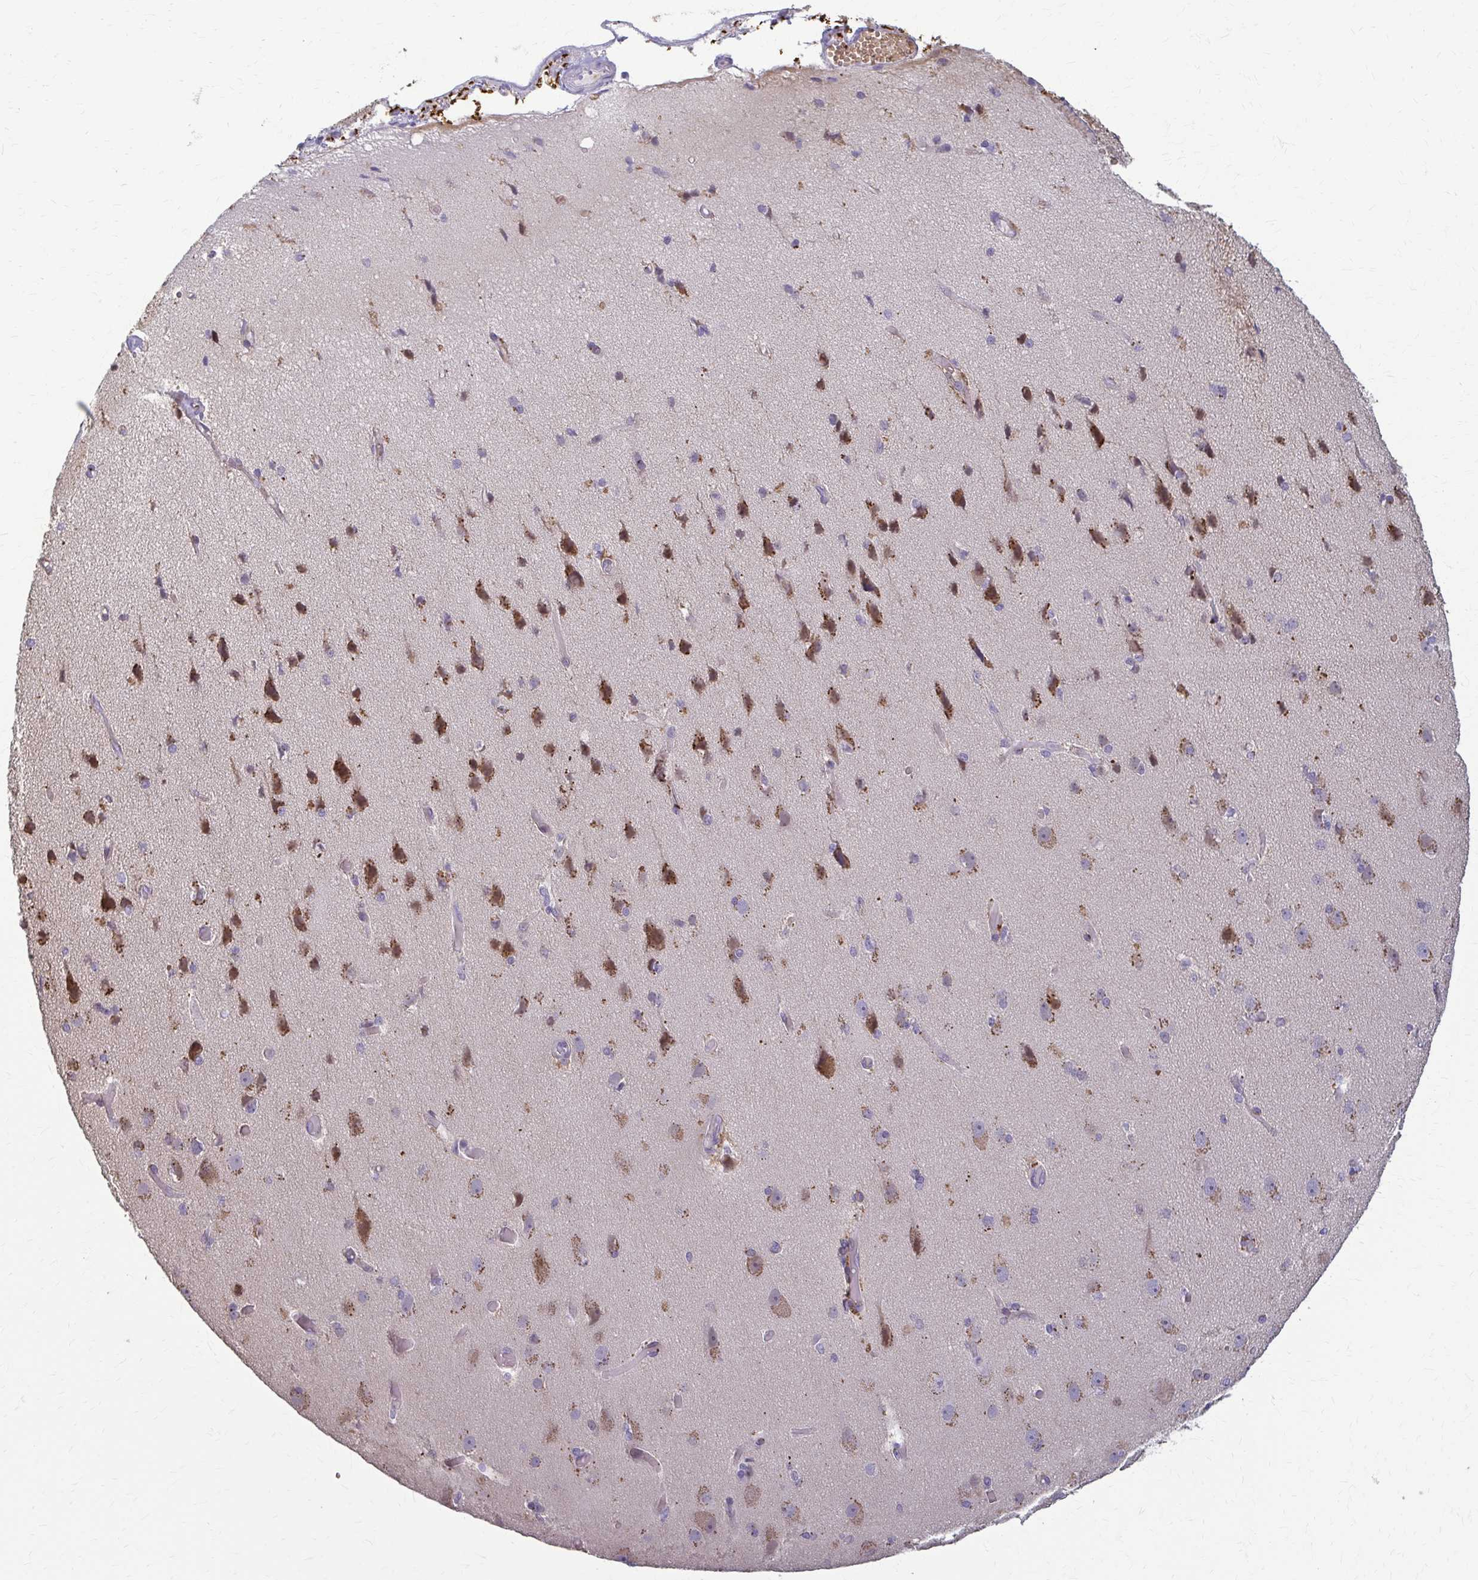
{"staining": {"intensity": "negative", "quantity": "none", "location": "none"}, "tissue": "cerebral cortex", "cell_type": "Endothelial cells", "image_type": "normal", "snomed": [{"axis": "morphology", "description": "Normal tissue, NOS"}, {"axis": "morphology", "description": "Glioma, malignant, High grade"}, {"axis": "topography", "description": "Cerebral cortex"}], "caption": "Immunohistochemistry photomicrograph of normal human cerebral cortex stained for a protein (brown), which exhibits no expression in endothelial cells. Brightfield microscopy of IHC stained with DAB (3,3'-diaminobenzidine) (brown) and hematoxylin (blue), captured at high magnification.", "gene": "ZNF34", "patient": {"sex": "male", "age": 71}}